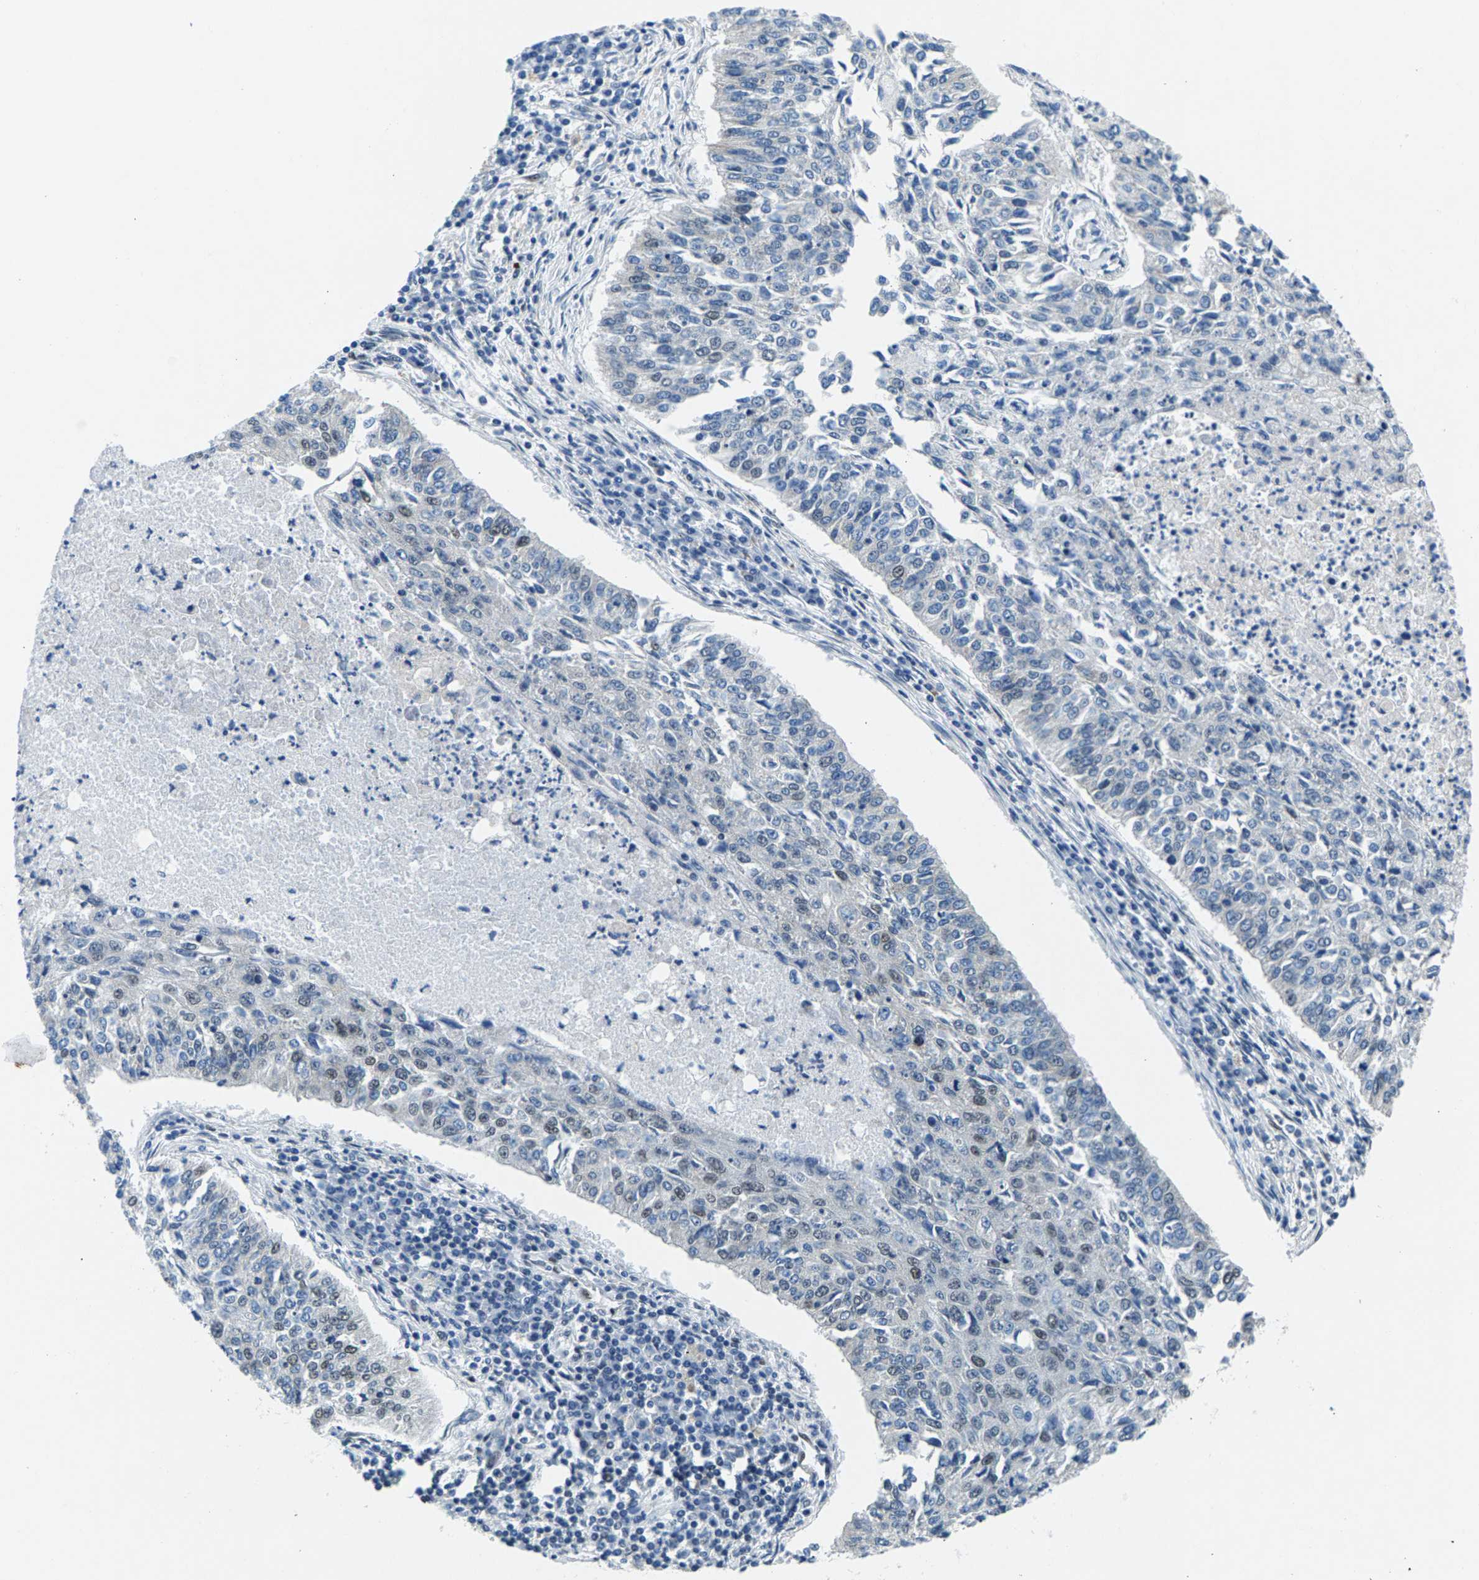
{"staining": {"intensity": "negative", "quantity": "none", "location": "none"}, "tissue": "lung cancer", "cell_type": "Tumor cells", "image_type": "cancer", "snomed": [{"axis": "morphology", "description": "Normal tissue, NOS"}, {"axis": "morphology", "description": "Squamous cell carcinoma, NOS"}, {"axis": "topography", "description": "Cartilage tissue"}, {"axis": "topography", "description": "Bronchus"}, {"axis": "topography", "description": "Lung"}], "caption": "Lung cancer (squamous cell carcinoma) was stained to show a protein in brown. There is no significant staining in tumor cells.", "gene": "ATF2", "patient": {"sex": "female", "age": 49}}